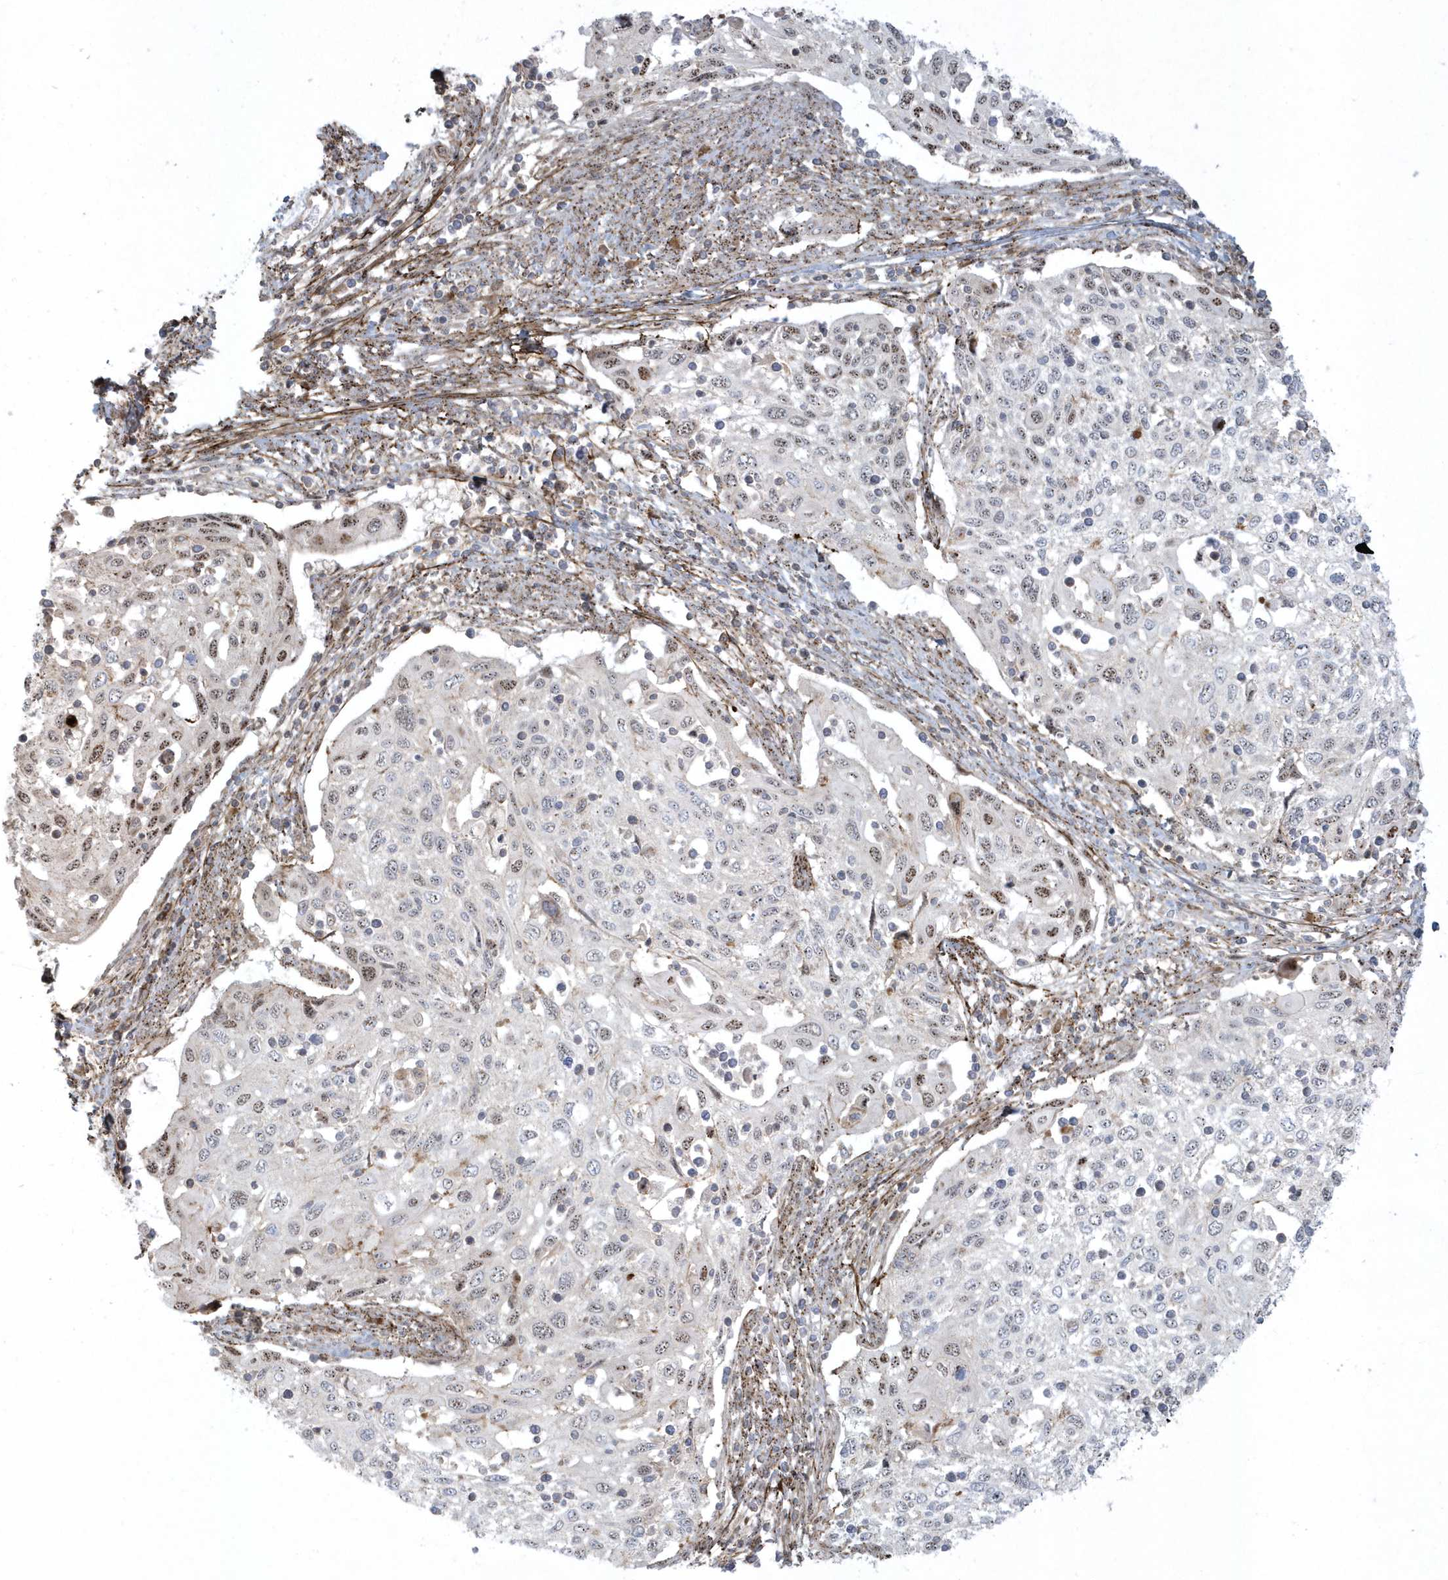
{"staining": {"intensity": "moderate", "quantity": "<25%", "location": "nuclear"}, "tissue": "cervical cancer", "cell_type": "Tumor cells", "image_type": "cancer", "snomed": [{"axis": "morphology", "description": "Squamous cell carcinoma, NOS"}, {"axis": "topography", "description": "Cervix"}], "caption": "A high-resolution photomicrograph shows immunohistochemistry (IHC) staining of cervical cancer (squamous cell carcinoma), which displays moderate nuclear positivity in about <25% of tumor cells.", "gene": "MASP2", "patient": {"sex": "female", "age": 70}}